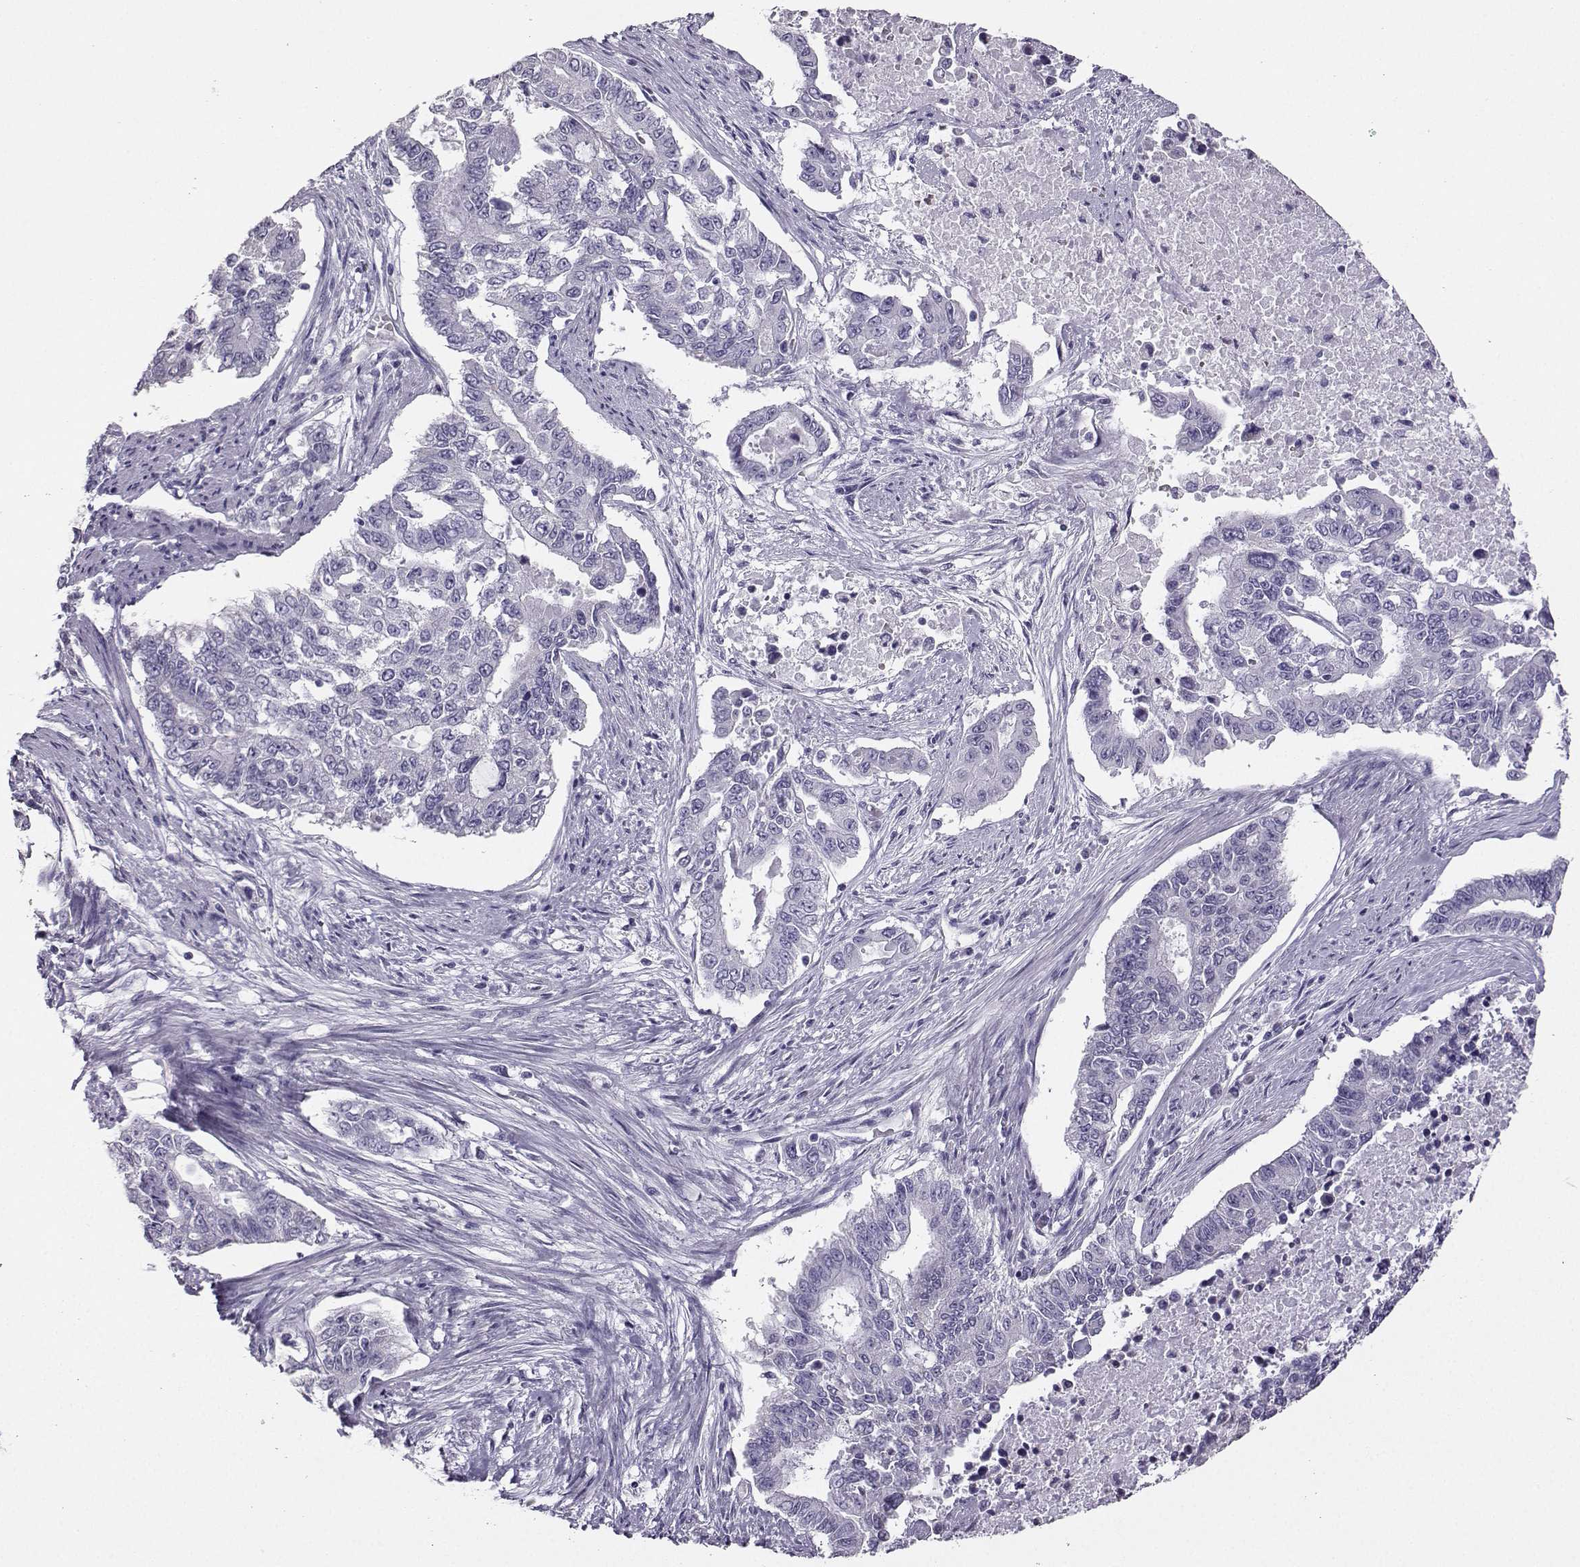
{"staining": {"intensity": "negative", "quantity": "none", "location": "none"}, "tissue": "endometrial cancer", "cell_type": "Tumor cells", "image_type": "cancer", "snomed": [{"axis": "morphology", "description": "Adenocarcinoma, NOS"}, {"axis": "topography", "description": "Uterus"}], "caption": "Tumor cells show no significant positivity in endometrial cancer (adenocarcinoma). (DAB immunohistochemistry (IHC) visualized using brightfield microscopy, high magnification).", "gene": "AVP", "patient": {"sex": "female", "age": 59}}